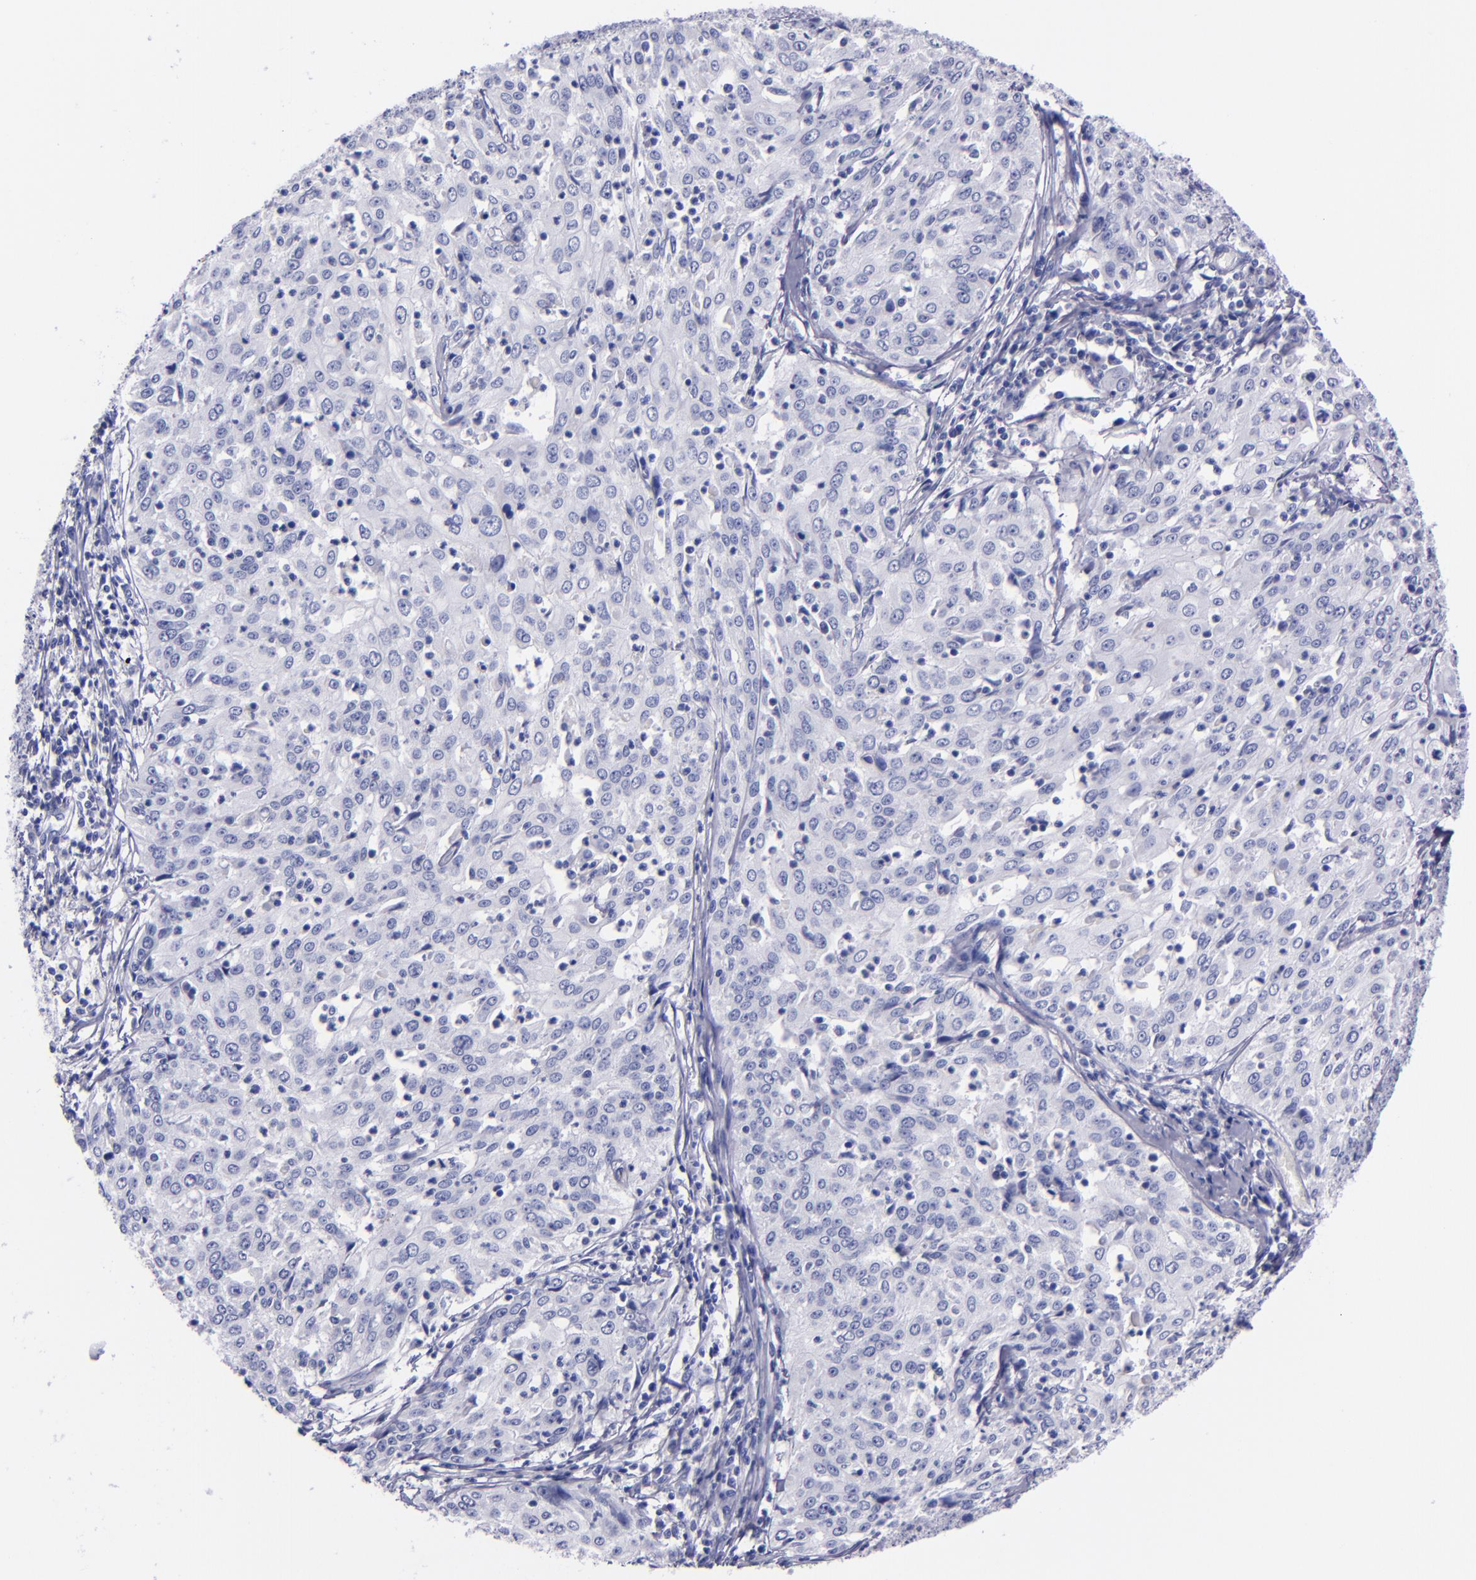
{"staining": {"intensity": "negative", "quantity": "none", "location": "none"}, "tissue": "cervical cancer", "cell_type": "Tumor cells", "image_type": "cancer", "snomed": [{"axis": "morphology", "description": "Squamous cell carcinoma, NOS"}, {"axis": "topography", "description": "Cervix"}], "caption": "High power microscopy image of an IHC micrograph of squamous cell carcinoma (cervical), revealing no significant staining in tumor cells.", "gene": "SV2A", "patient": {"sex": "female", "age": 39}}